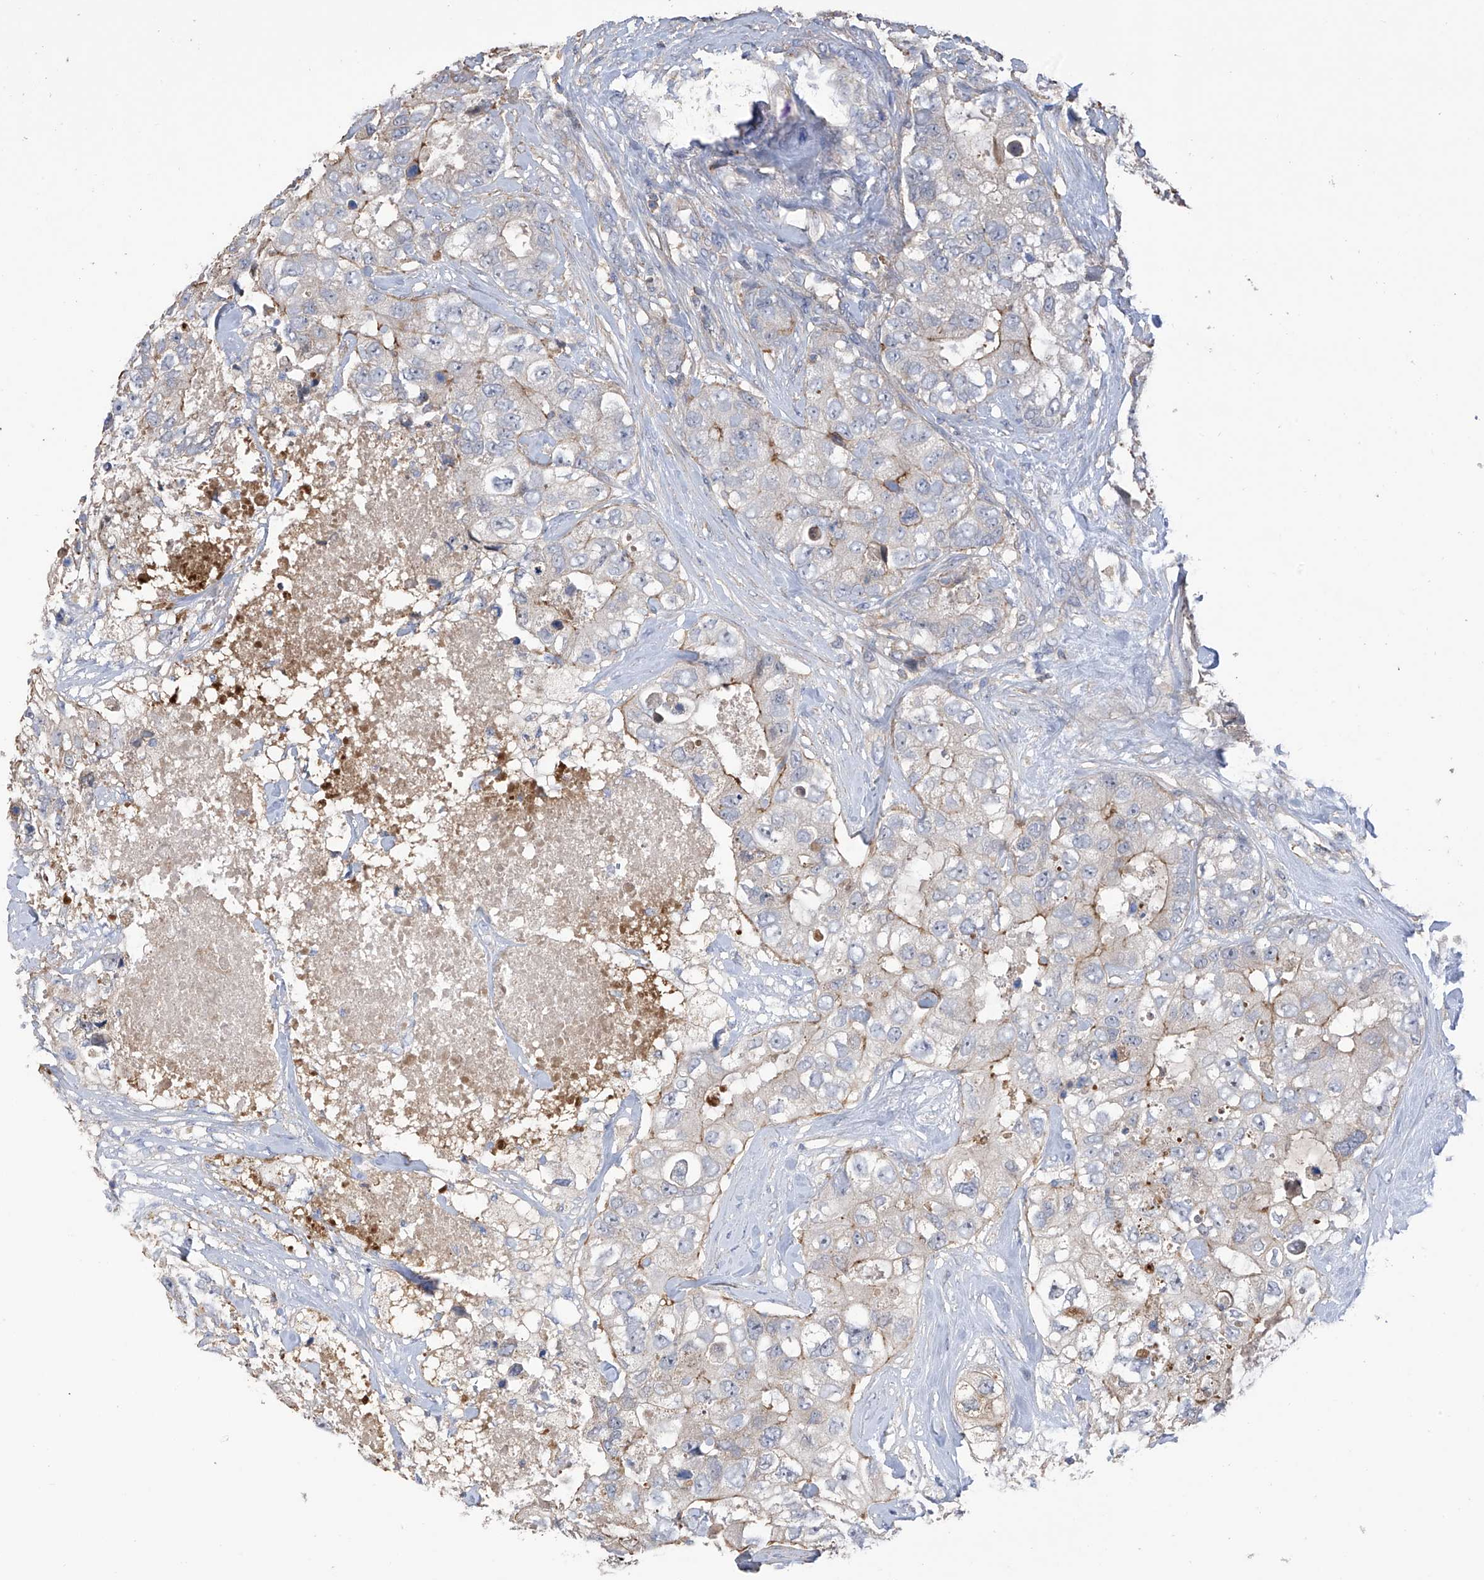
{"staining": {"intensity": "weak", "quantity": "<25%", "location": "cytoplasmic/membranous"}, "tissue": "breast cancer", "cell_type": "Tumor cells", "image_type": "cancer", "snomed": [{"axis": "morphology", "description": "Duct carcinoma"}, {"axis": "topography", "description": "Breast"}], "caption": "Breast intraductal carcinoma was stained to show a protein in brown. There is no significant positivity in tumor cells.", "gene": "SLFN14", "patient": {"sex": "female", "age": 62}}